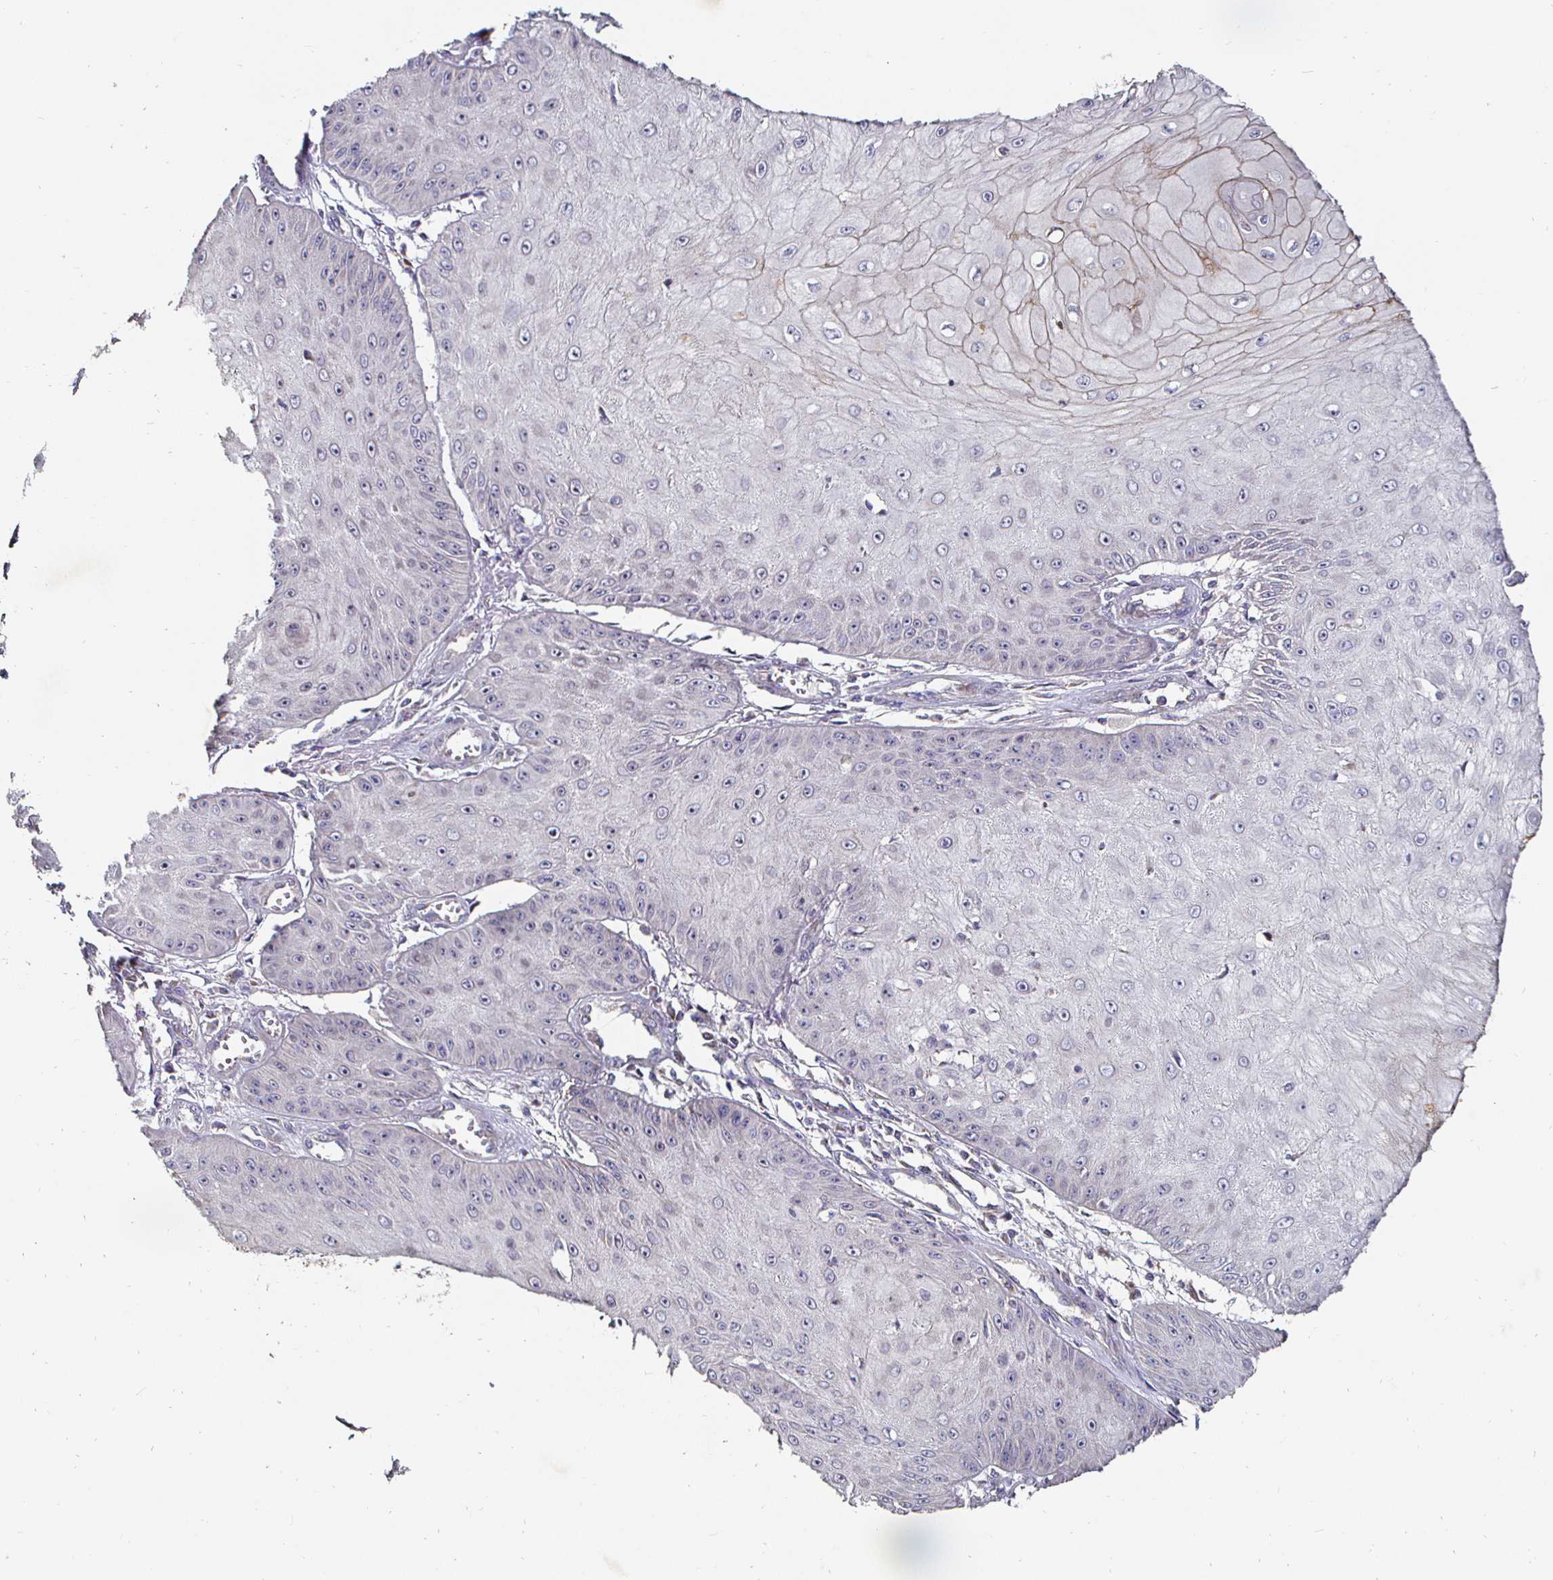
{"staining": {"intensity": "negative", "quantity": "none", "location": "none"}, "tissue": "skin cancer", "cell_type": "Tumor cells", "image_type": "cancer", "snomed": [{"axis": "morphology", "description": "Squamous cell carcinoma, NOS"}, {"axis": "topography", "description": "Skin"}], "caption": "A histopathology image of squamous cell carcinoma (skin) stained for a protein demonstrates no brown staining in tumor cells.", "gene": "NRSN1", "patient": {"sex": "male", "age": 70}}